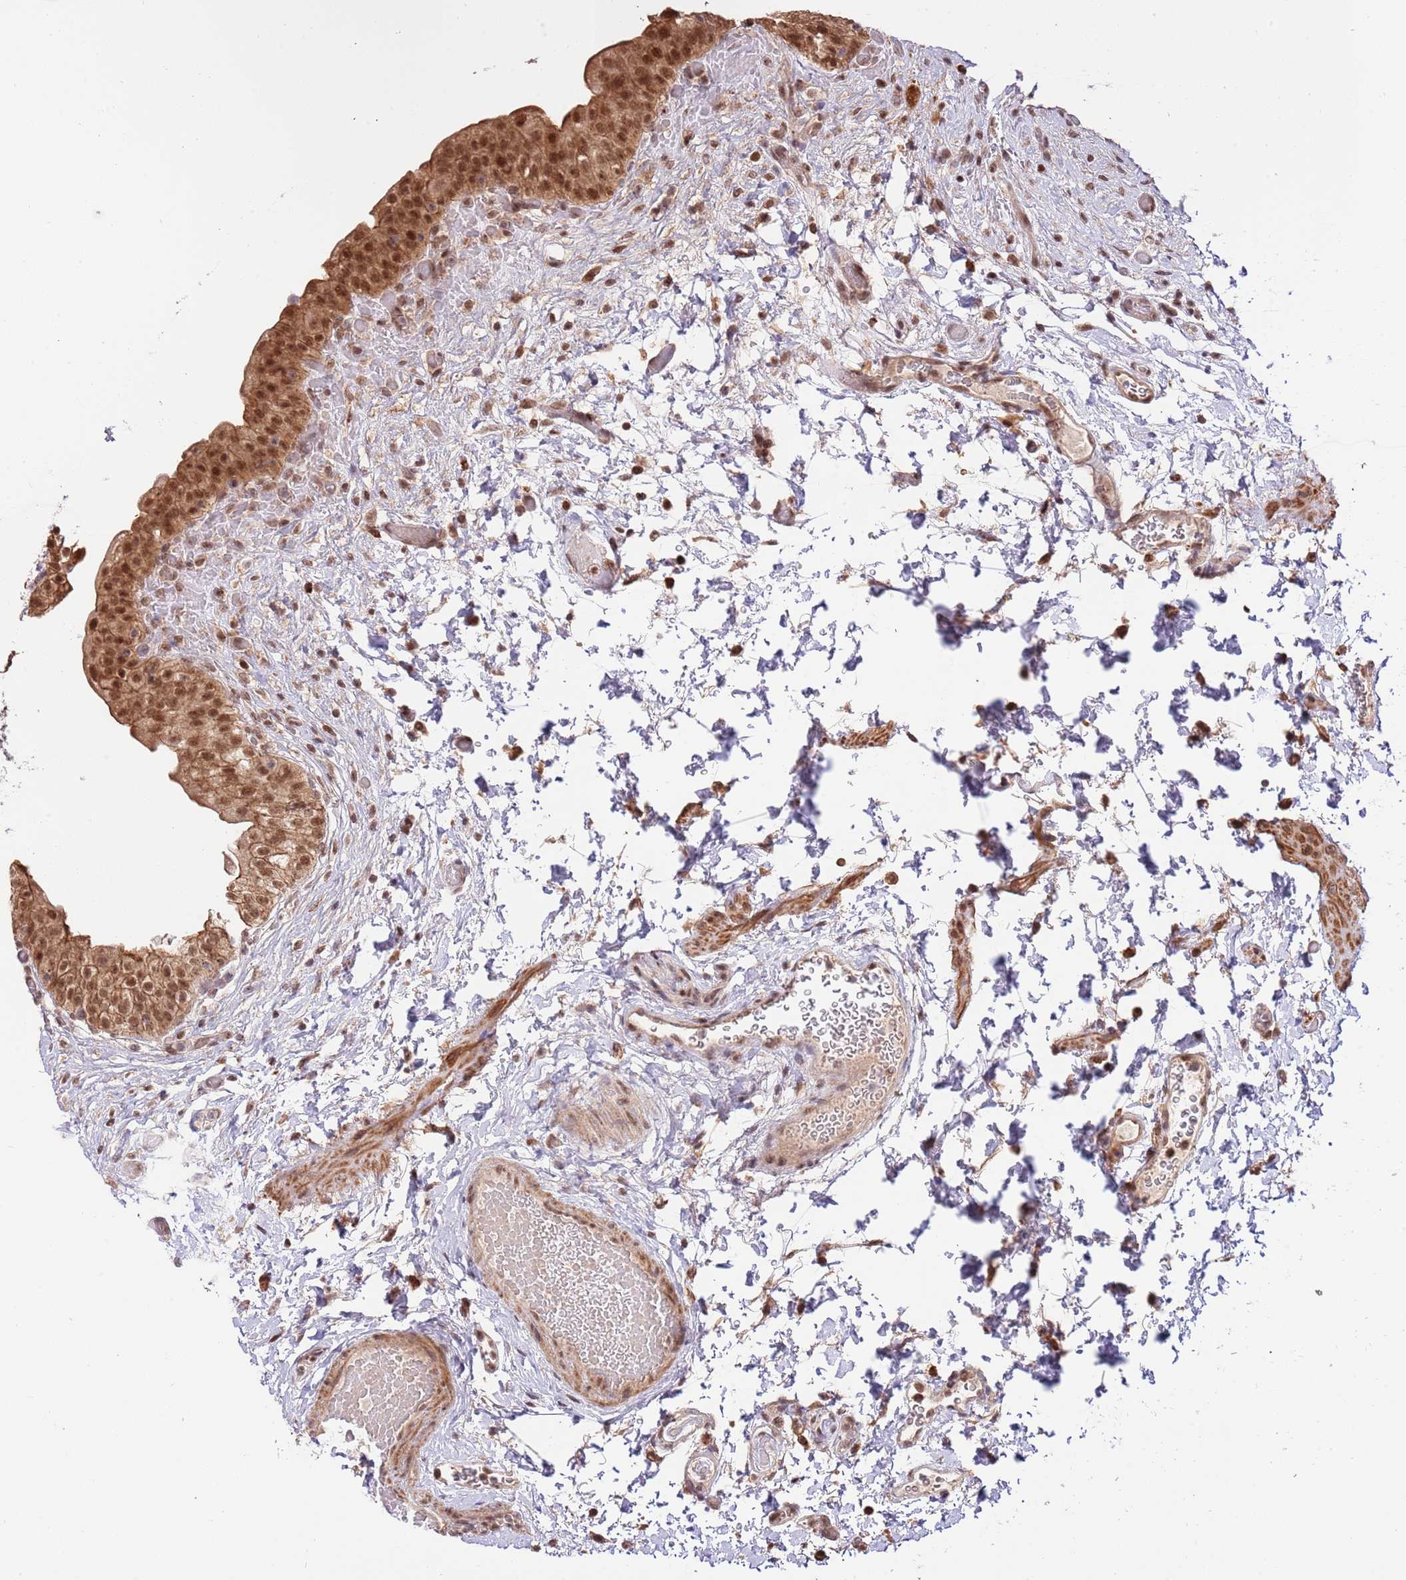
{"staining": {"intensity": "moderate", "quantity": ">75%", "location": "cytoplasmic/membranous,nuclear"}, "tissue": "urinary bladder", "cell_type": "Urothelial cells", "image_type": "normal", "snomed": [{"axis": "morphology", "description": "Normal tissue, NOS"}, {"axis": "topography", "description": "Urinary bladder"}], "caption": "This image exhibits normal urinary bladder stained with IHC to label a protein in brown. The cytoplasmic/membranous,nuclear of urothelial cells show moderate positivity for the protein. Nuclei are counter-stained blue.", "gene": "RIF1", "patient": {"sex": "male", "age": 69}}